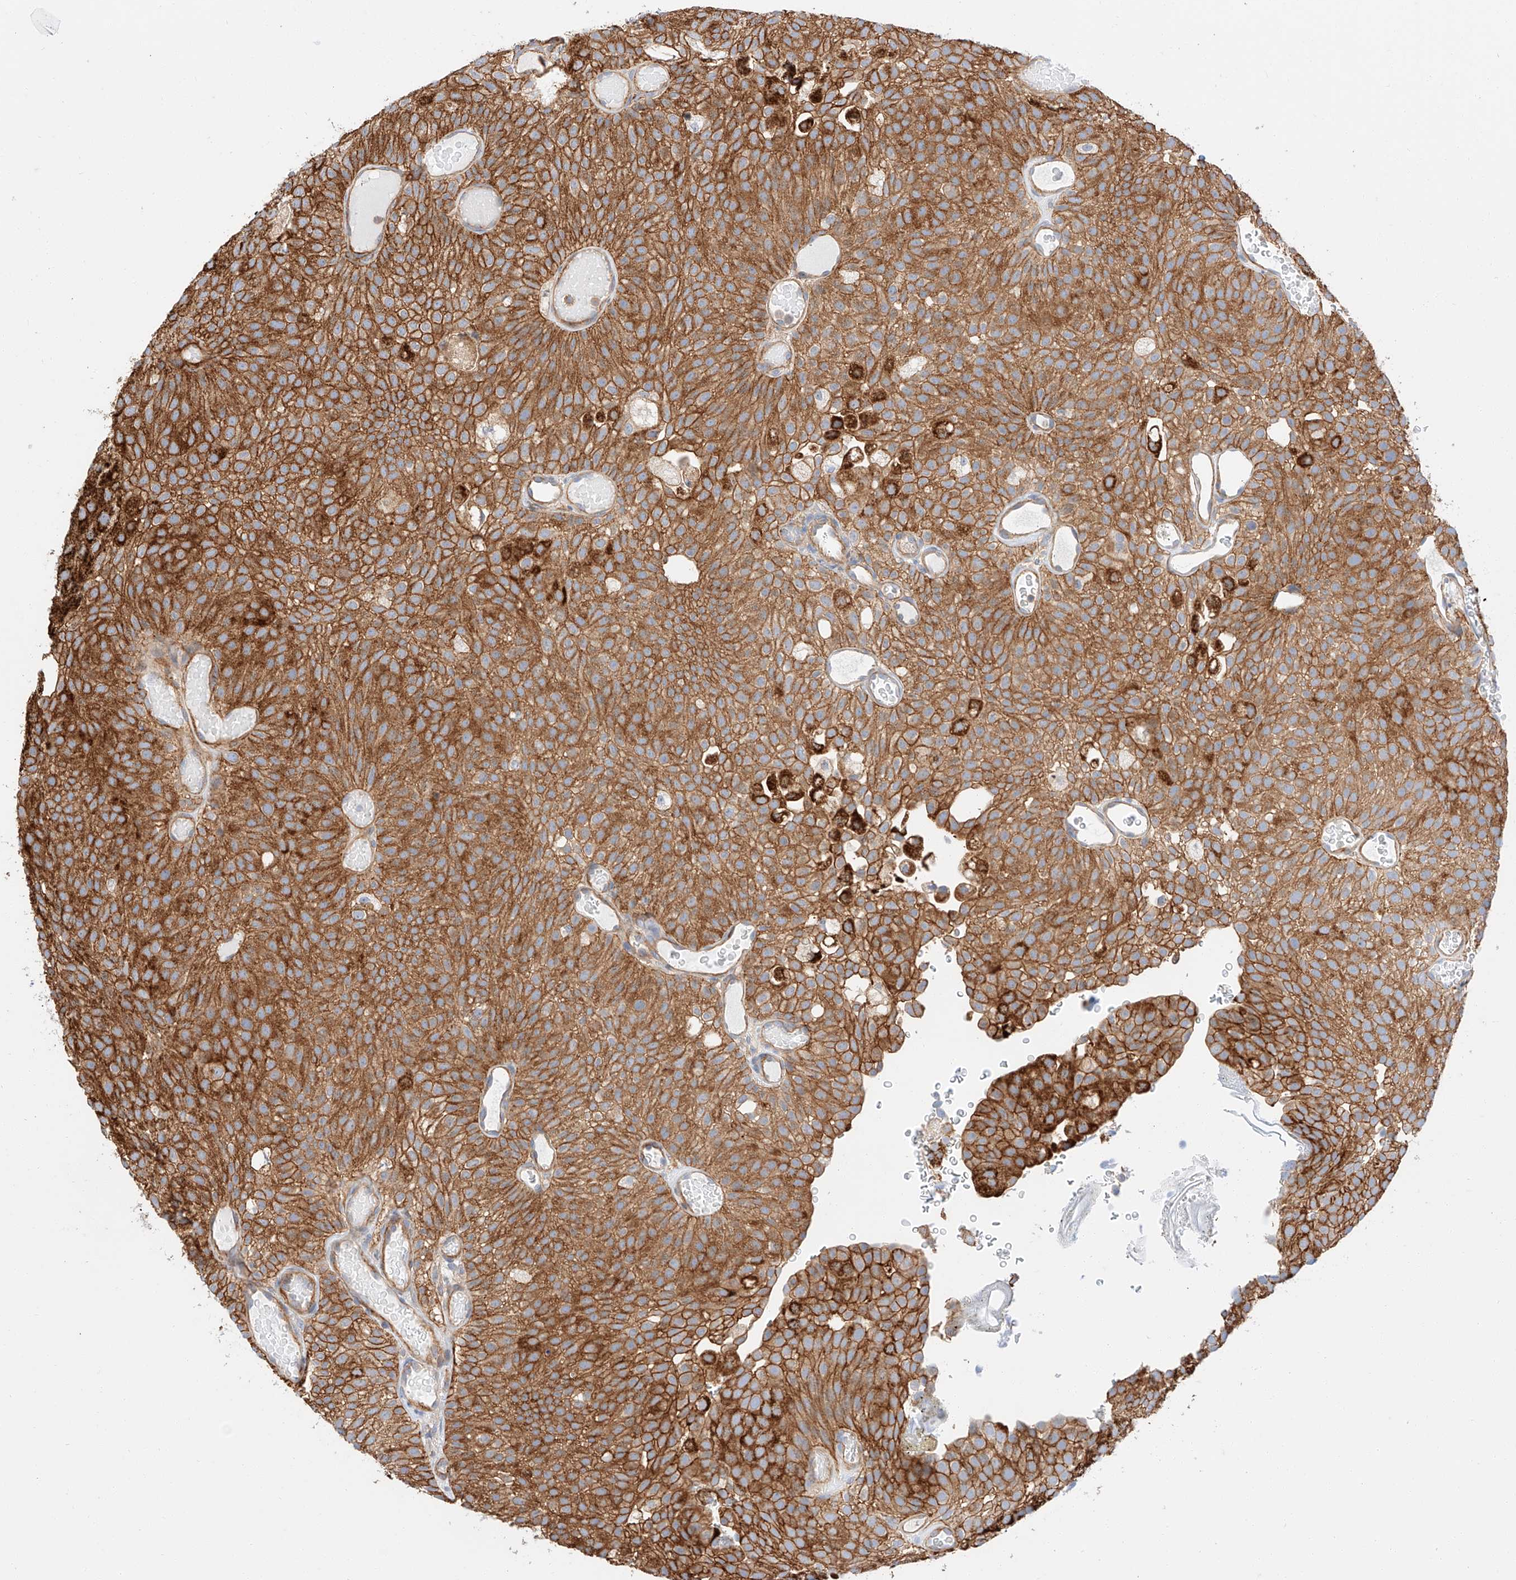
{"staining": {"intensity": "strong", "quantity": ">75%", "location": "cytoplasmic/membranous"}, "tissue": "urothelial cancer", "cell_type": "Tumor cells", "image_type": "cancer", "snomed": [{"axis": "morphology", "description": "Urothelial carcinoma, Low grade"}, {"axis": "topography", "description": "Urinary bladder"}], "caption": "Protein analysis of low-grade urothelial carcinoma tissue shows strong cytoplasmic/membranous expression in approximately >75% of tumor cells.", "gene": "HAUS4", "patient": {"sex": "male", "age": 78}}